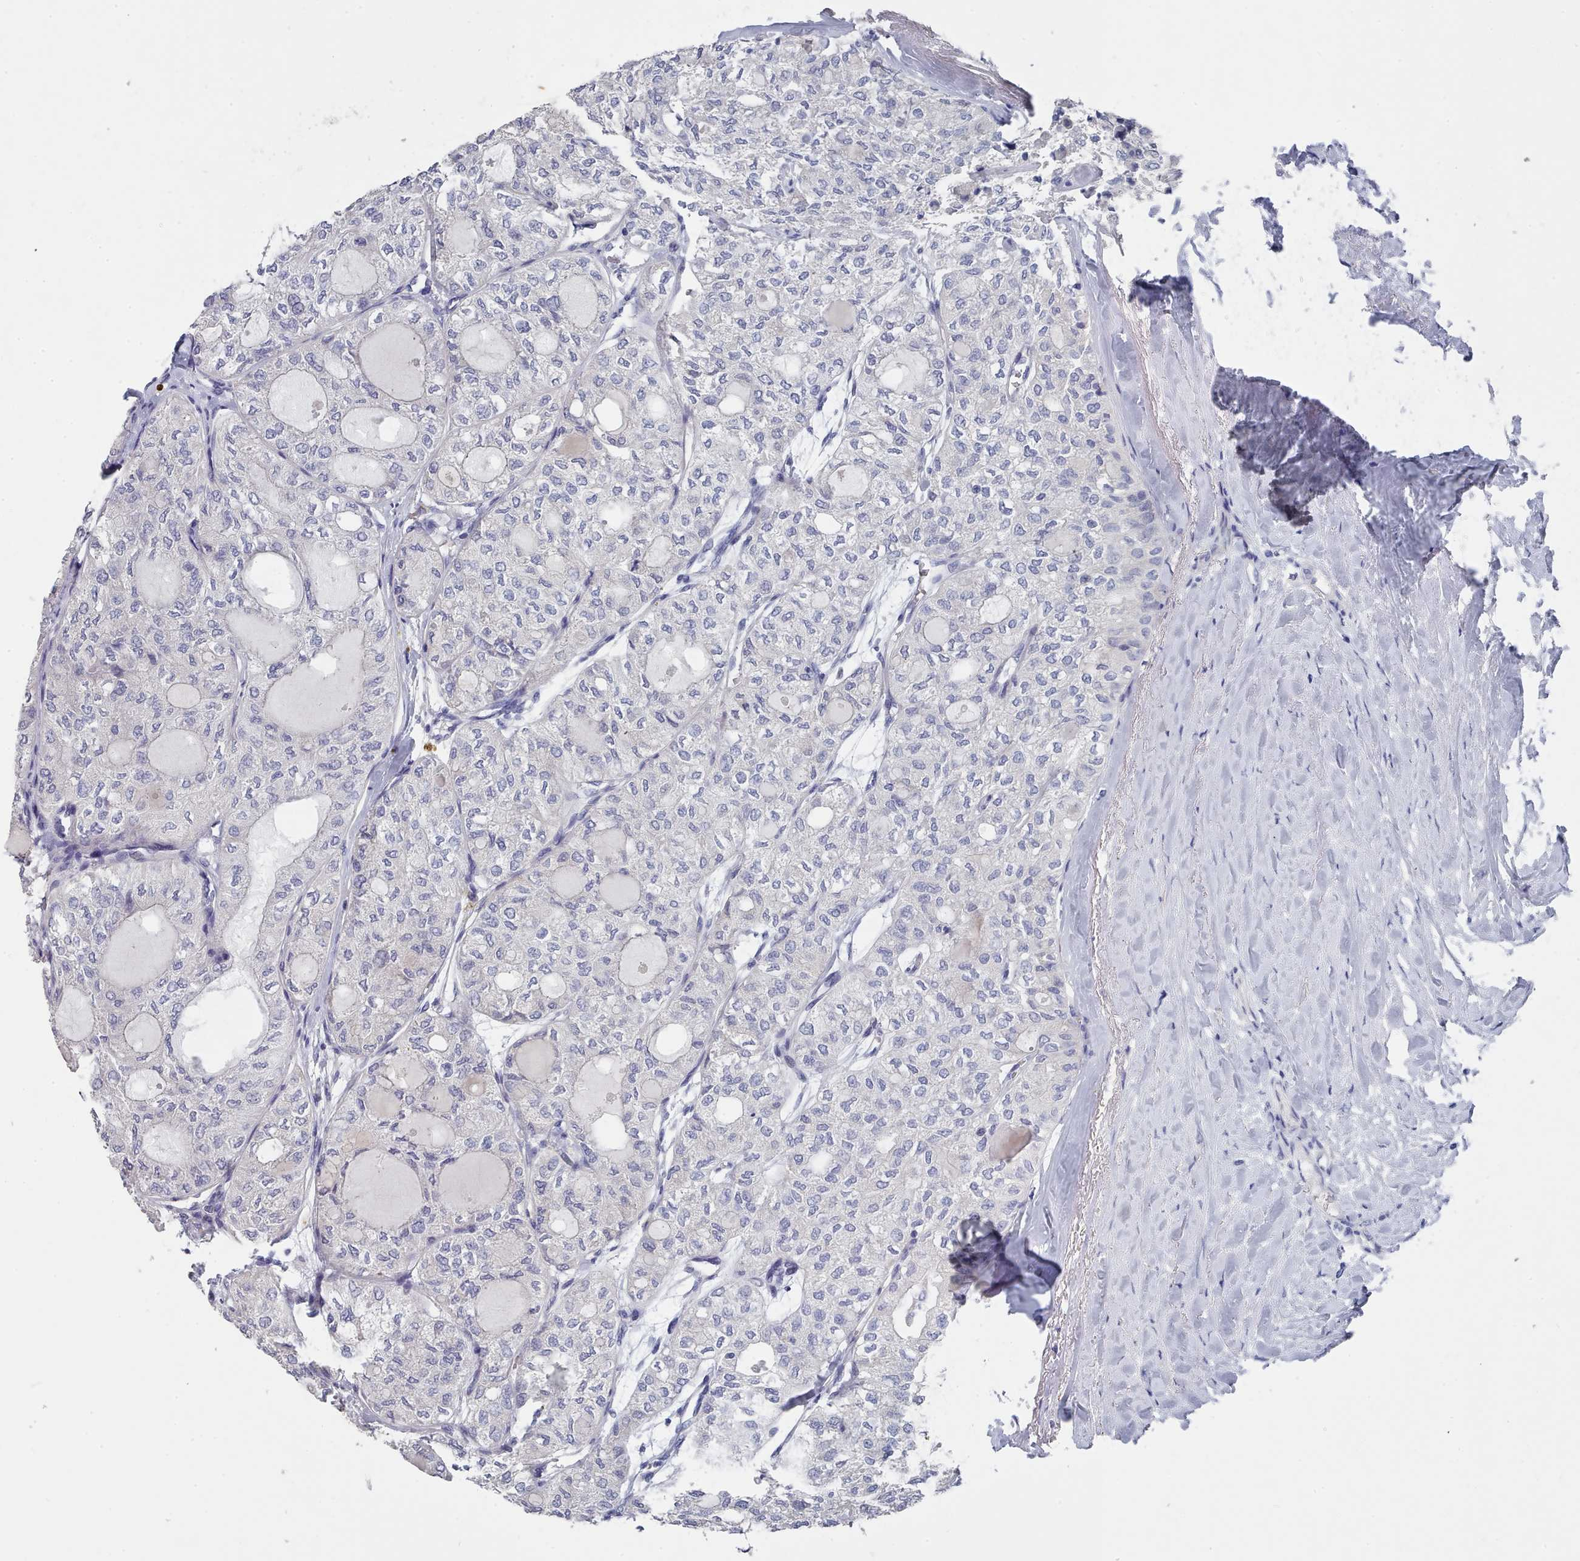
{"staining": {"intensity": "negative", "quantity": "none", "location": "none"}, "tissue": "thyroid cancer", "cell_type": "Tumor cells", "image_type": "cancer", "snomed": [{"axis": "morphology", "description": "Follicular adenoma carcinoma, NOS"}, {"axis": "topography", "description": "Thyroid gland"}], "caption": "High magnification brightfield microscopy of thyroid cancer (follicular adenoma carcinoma) stained with DAB (3,3'-diaminobenzidine) (brown) and counterstained with hematoxylin (blue): tumor cells show no significant positivity. (Brightfield microscopy of DAB immunohistochemistry at high magnification).", "gene": "ACAD11", "patient": {"sex": "male", "age": 75}}